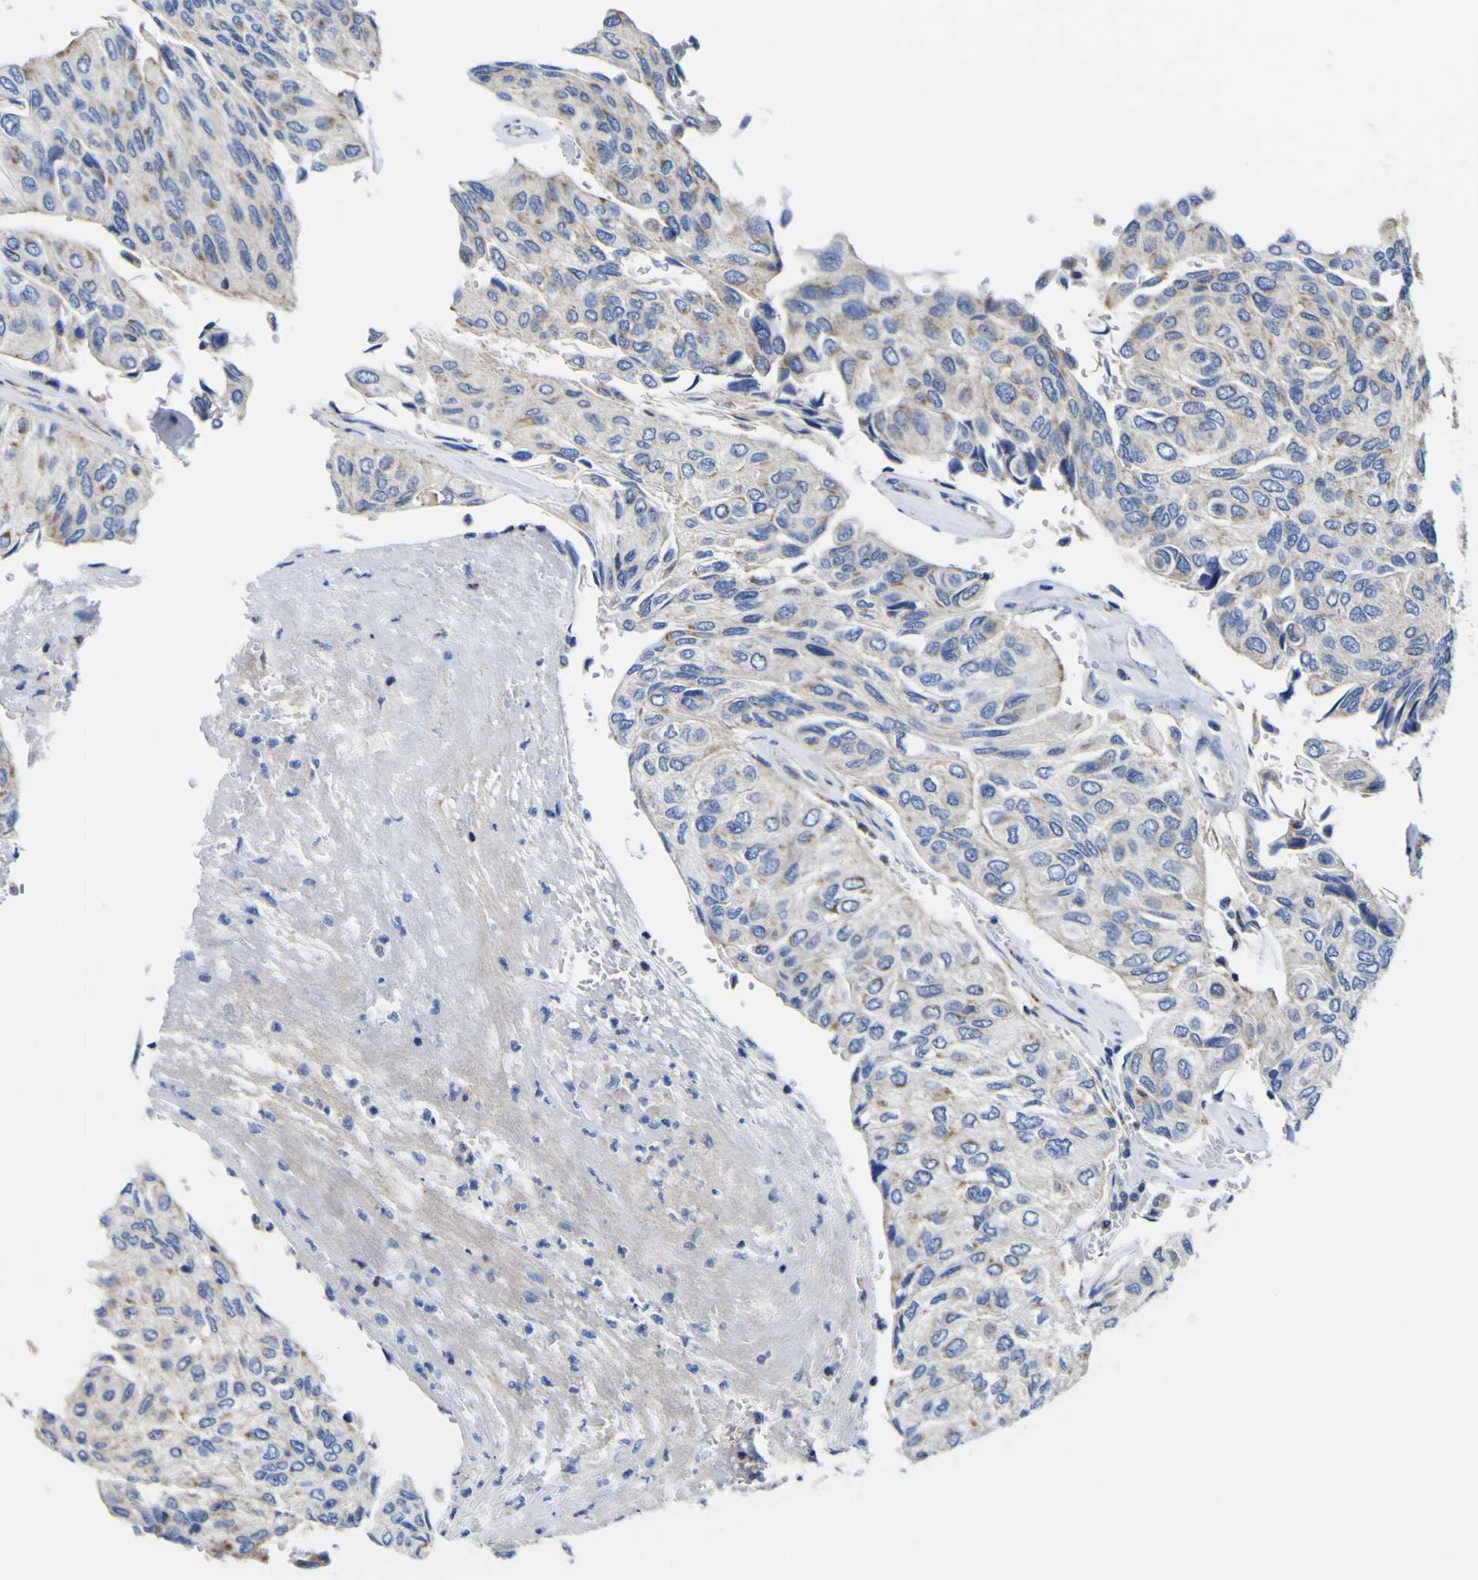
{"staining": {"intensity": "moderate", "quantity": "25%-75%", "location": "cytoplasmic/membranous"}, "tissue": "urothelial cancer", "cell_type": "Tumor cells", "image_type": "cancer", "snomed": [{"axis": "morphology", "description": "Urothelial carcinoma, High grade"}, {"axis": "topography", "description": "Urinary bladder"}], "caption": "Immunohistochemistry histopathology image of neoplastic tissue: human urothelial cancer stained using immunohistochemistry (IHC) shows medium levels of moderate protein expression localized specifically in the cytoplasmic/membranous of tumor cells, appearing as a cytoplasmic/membranous brown color.", "gene": "CCDC90B", "patient": {"sex": "male", "age": 66}}